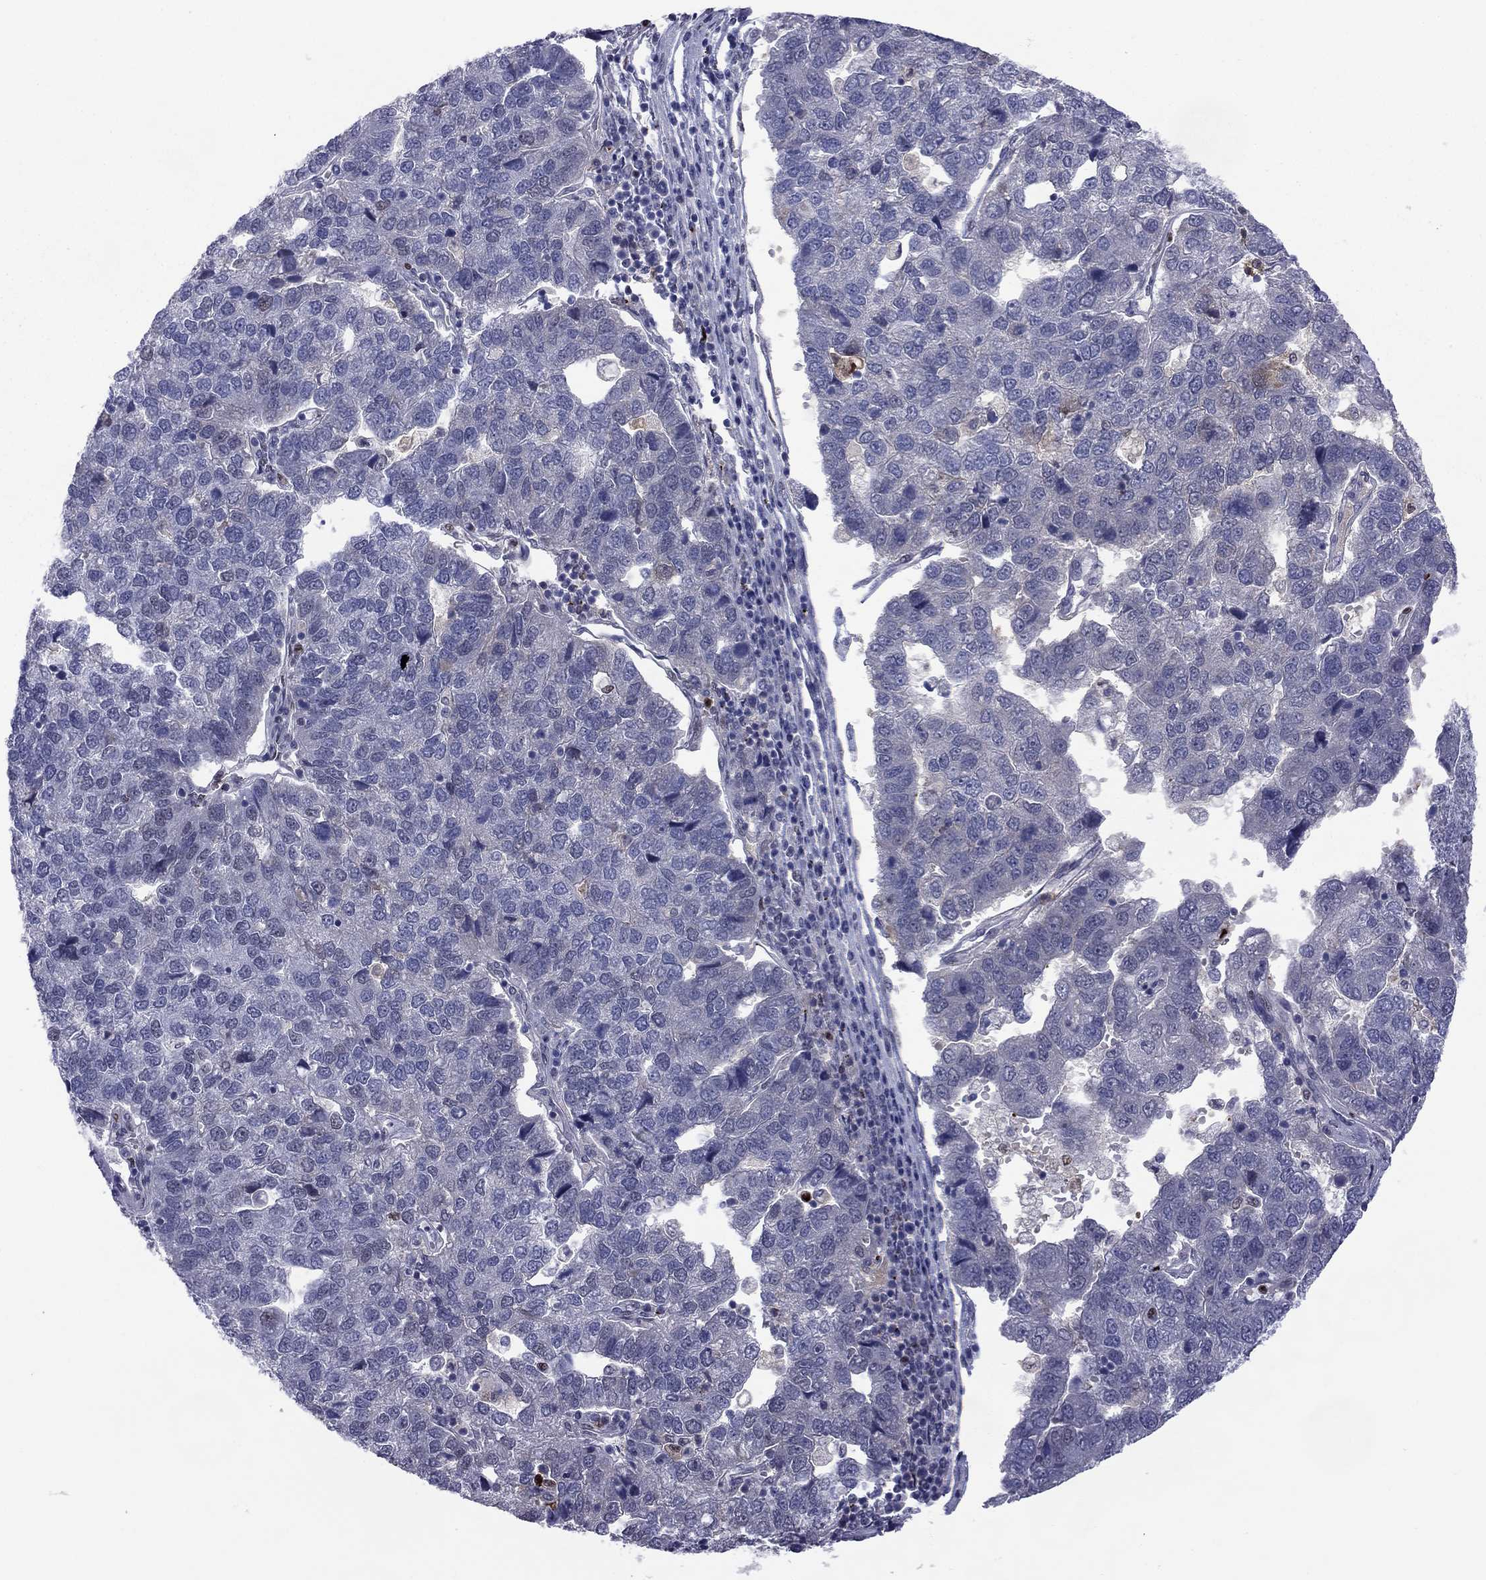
{"staining": {"intensity": "negative", "quantity": "none", "location": "none"}, "tissue": "pancreatic cancer", "cell_type": "Tumor cells", "image_type": "cancer", "snomed": [{"axis": "morphology", "description": "Adenocarcinoma, NOS"}, {"axis": "topography", "description": "Pancreas"}], "caption": "IHC photomicrograph of pancreatic adenocarcinoma stained for a protein (brown), which demonstrates no staining in tumor cells.", "gene": "PCGF3", "patient": {"sex": "female", "age": 61}}